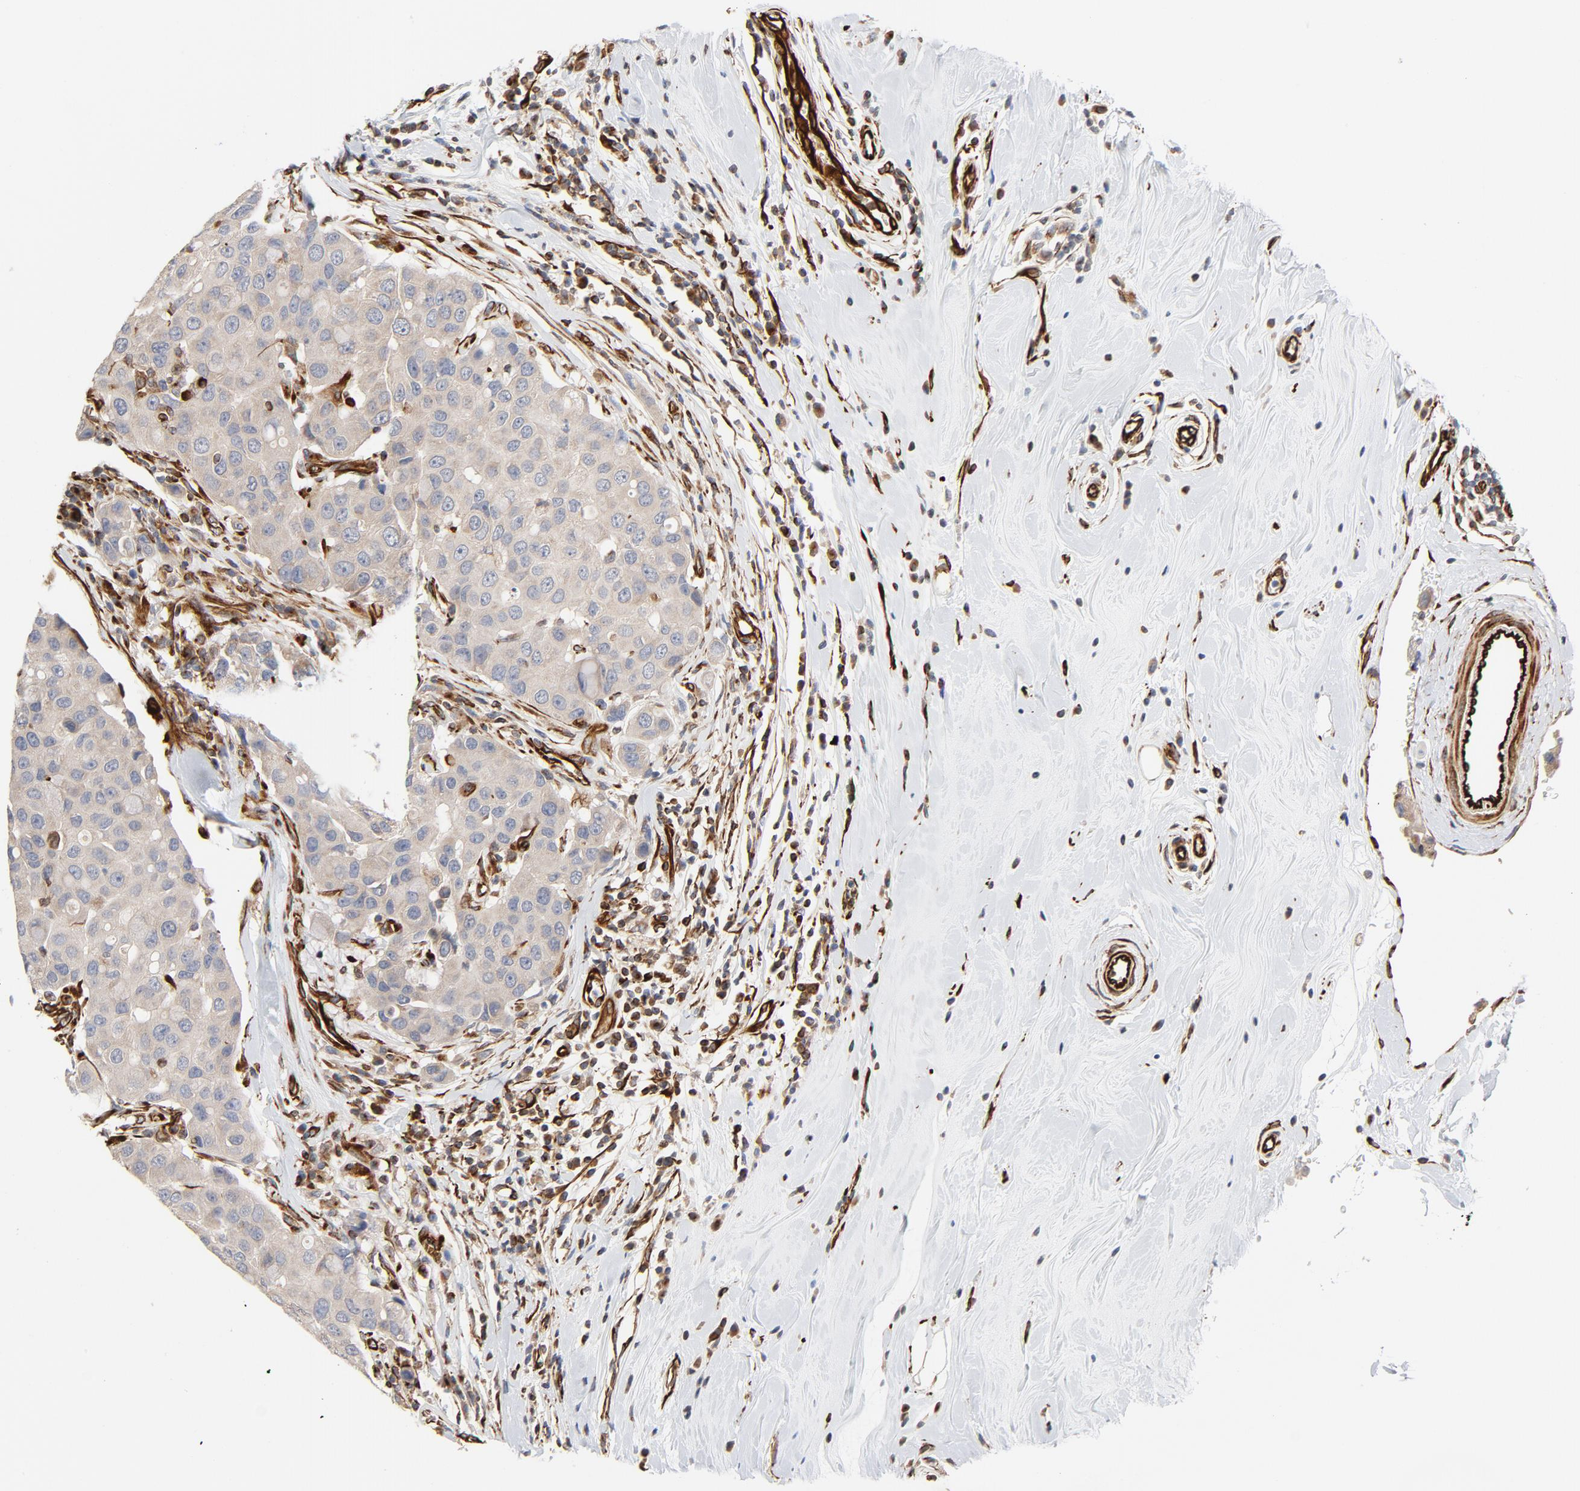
{"staining": {"intensity": "moderate", "quantity": ">75%", "location": "cytoplasmic/membranous"}, "tissue": "breast cancer", "cell_type": "Tumor cells", "image_type": "cancer", "snomed": [{"axis": "morphology", "description": "Duct carcinoma"}, {"axis": "topography", "description": "Breast"}], "caption": "The image displays staining of breast cancer, revealing moderate cytoplasmic/membranous protein positivity (brown color) within tumor cells.", "gene": "FAM118A", "patient": {"sex": "female", "age": 27}}